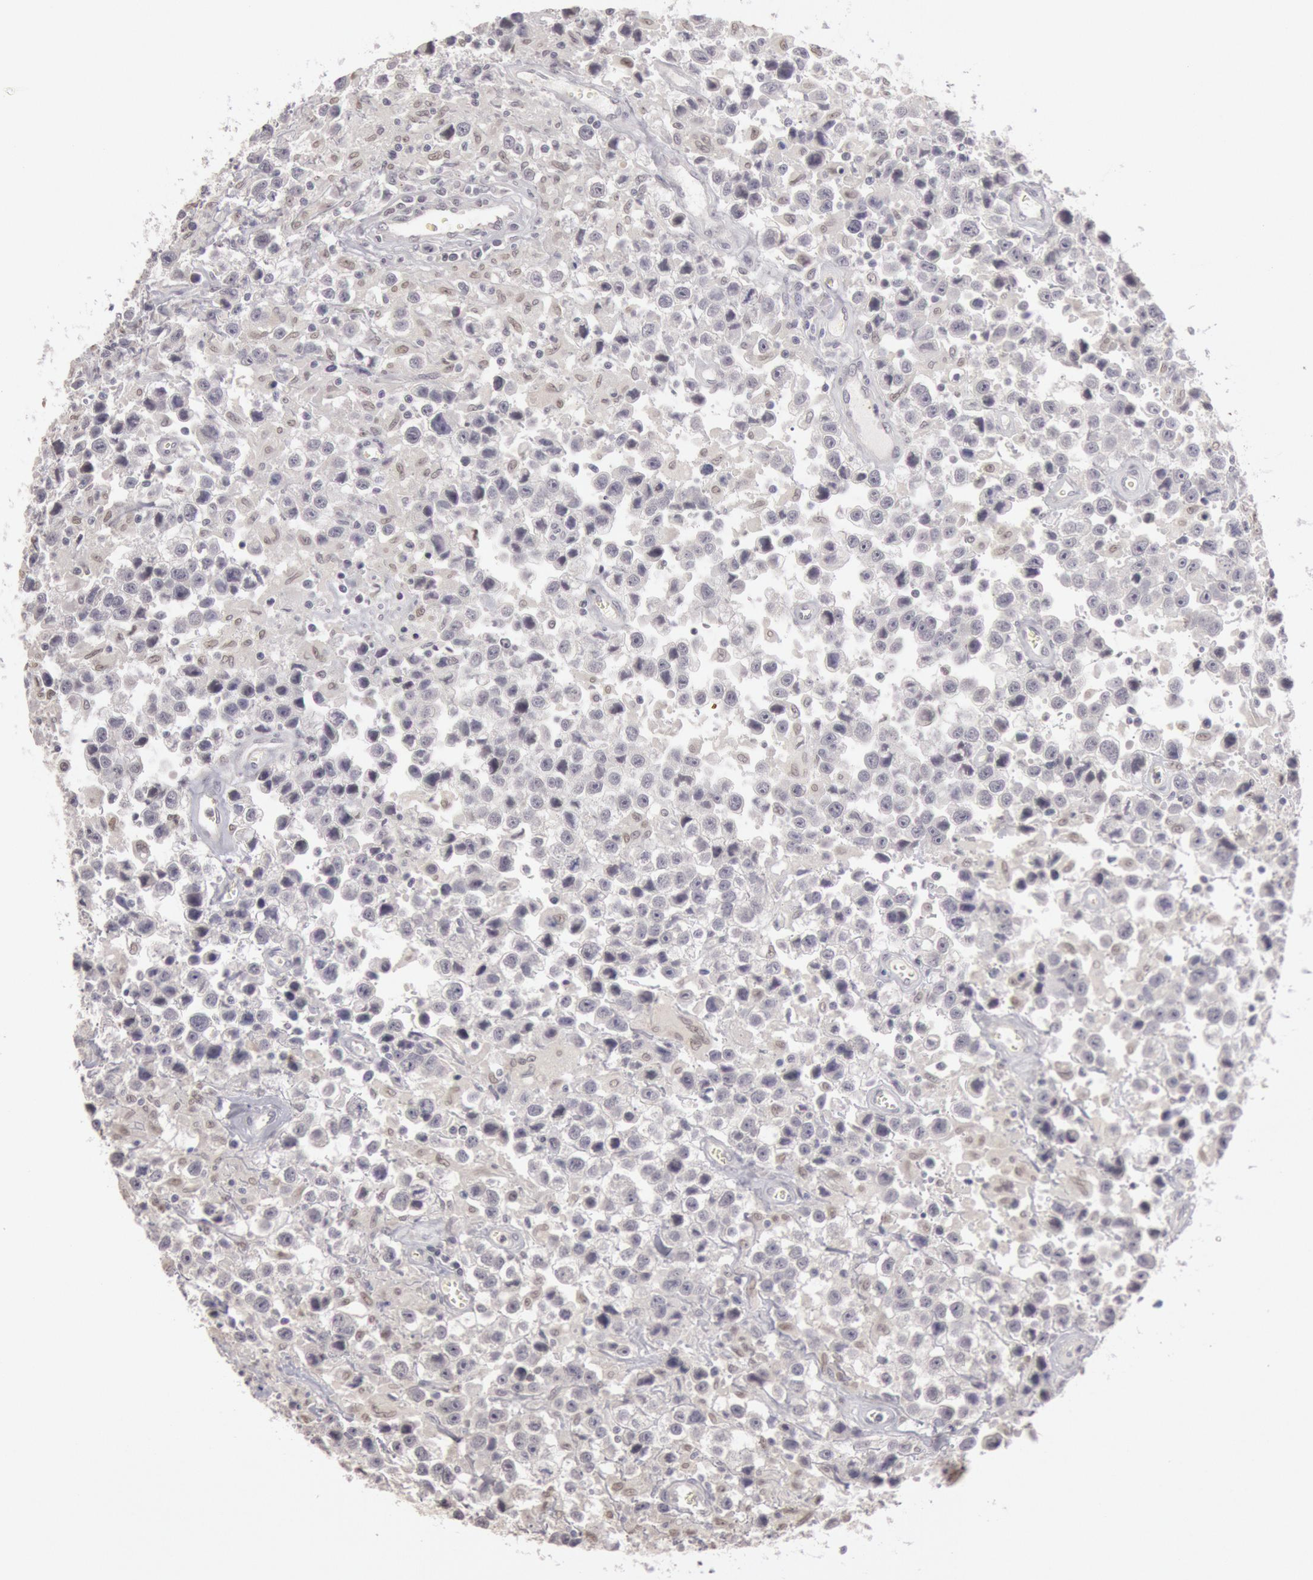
{"staining": {"intensity": "negative", "quantity": "none", "location": "none"}, "tissue": "testis cancer", "cell_type": "Tumor cells", "image_type": "cancer", "snomed": [{"axis": "morphology", "description": "Seminoma, NOS"}, {"axis": "topography", "description": "Testis"}], "caption": "Tumor cells show no significant staining in seminoma (testis). (DAB IHC with hematoxylin counter stain).", "gene": "RIMBP3C", "patient": {"sex": "male", "age": 43}}